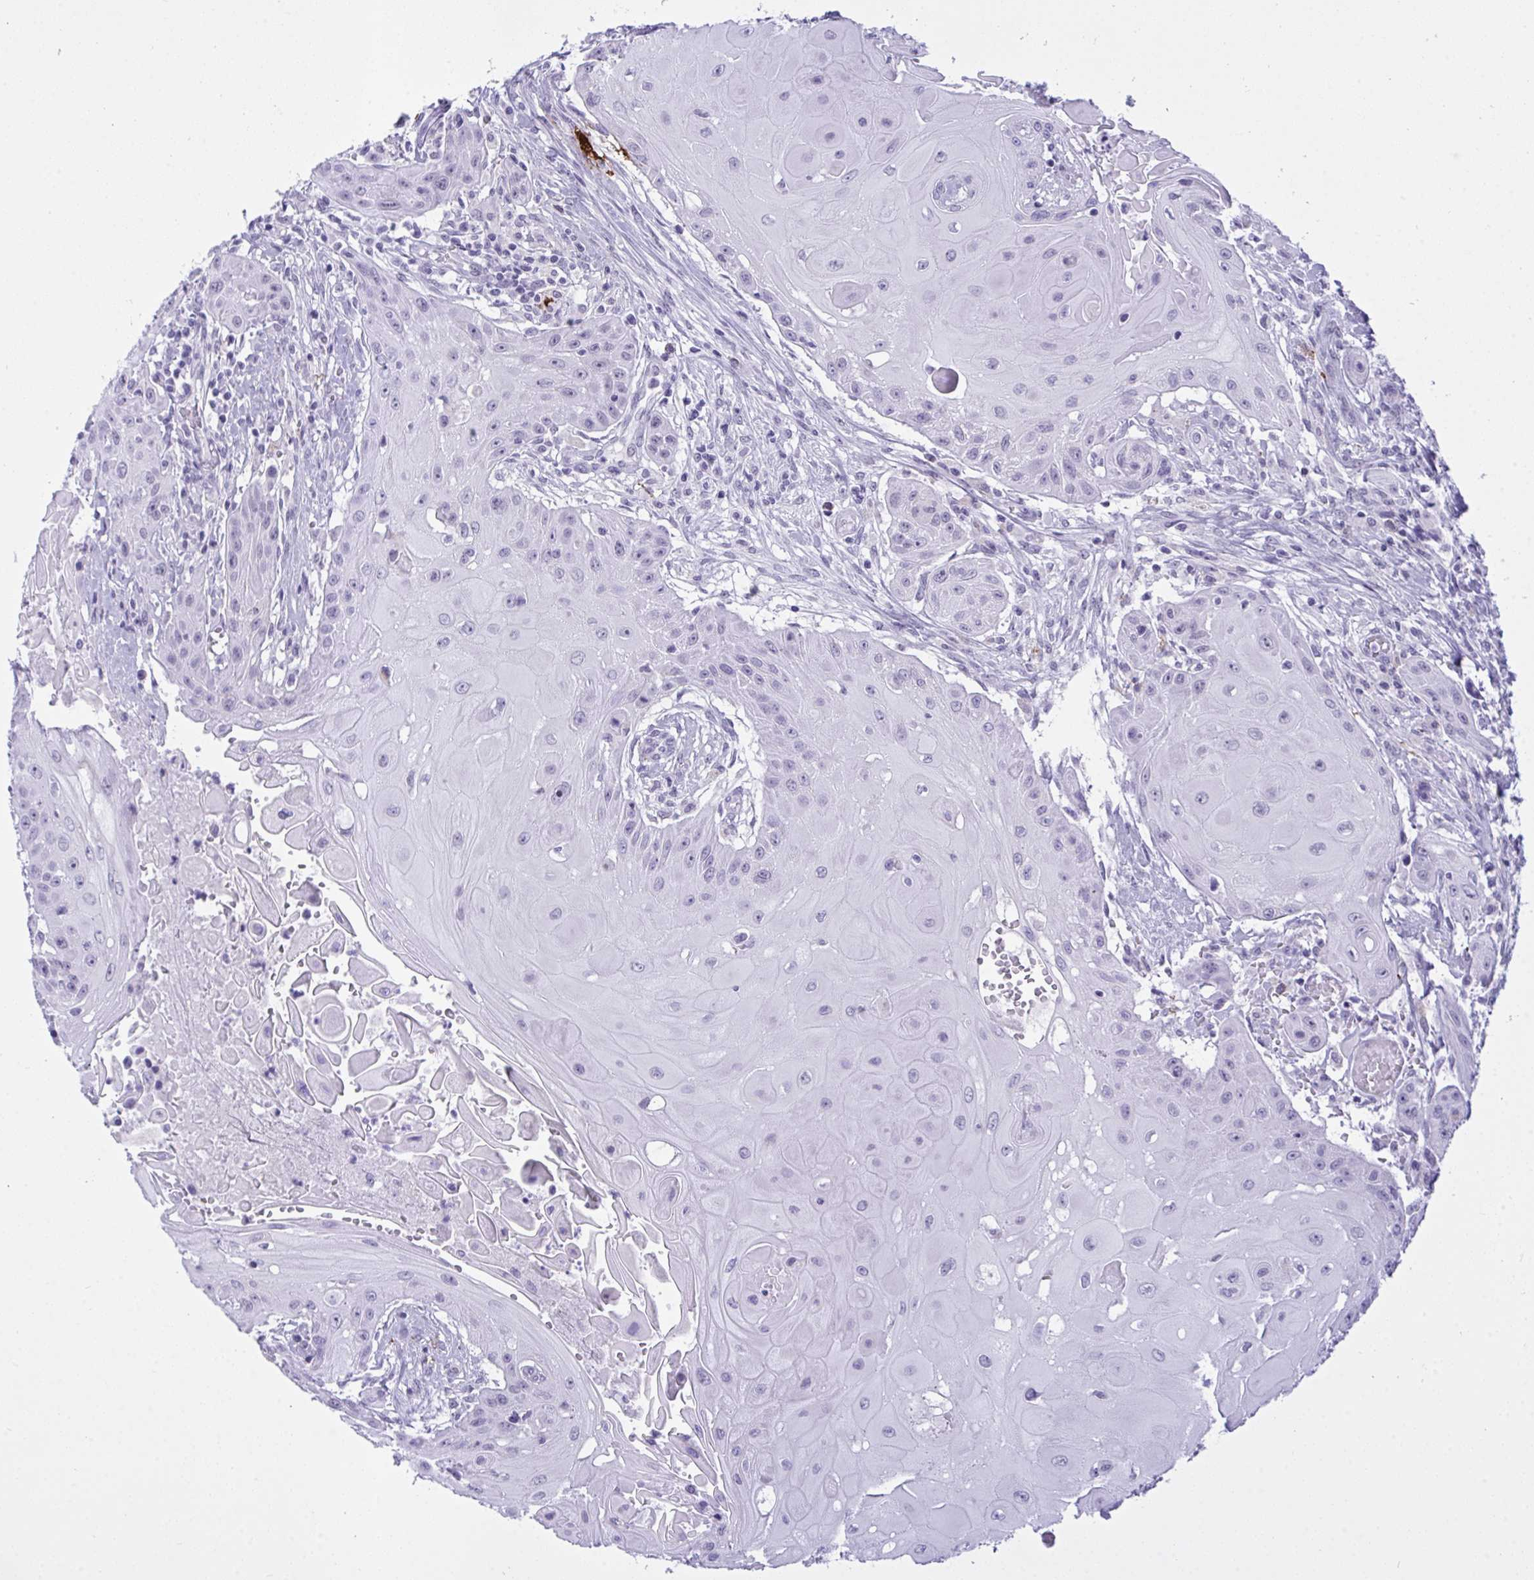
{"staining": {"intensity": "negative", "quantity": "none", "location": "none"}, "tissue": "head and neck cancer", "cell_type": "Tumor cells", "image_type": "cancer", "snomed": [{"axis": "morphology", "description": "Squamous cell carcinoma, NOS"}, {"axis": "topography", "description": "Oral tissue"}, {"axis": "topography", "description": "Head-Neck"}, {"axis": "topography", "description": "Neck, NOS"}], "caption": "The histopathology image displays no staining of tumor cells in head and neck cancer.", "gene": "ELN", "patient": {"sex": "female", "age": 55}}